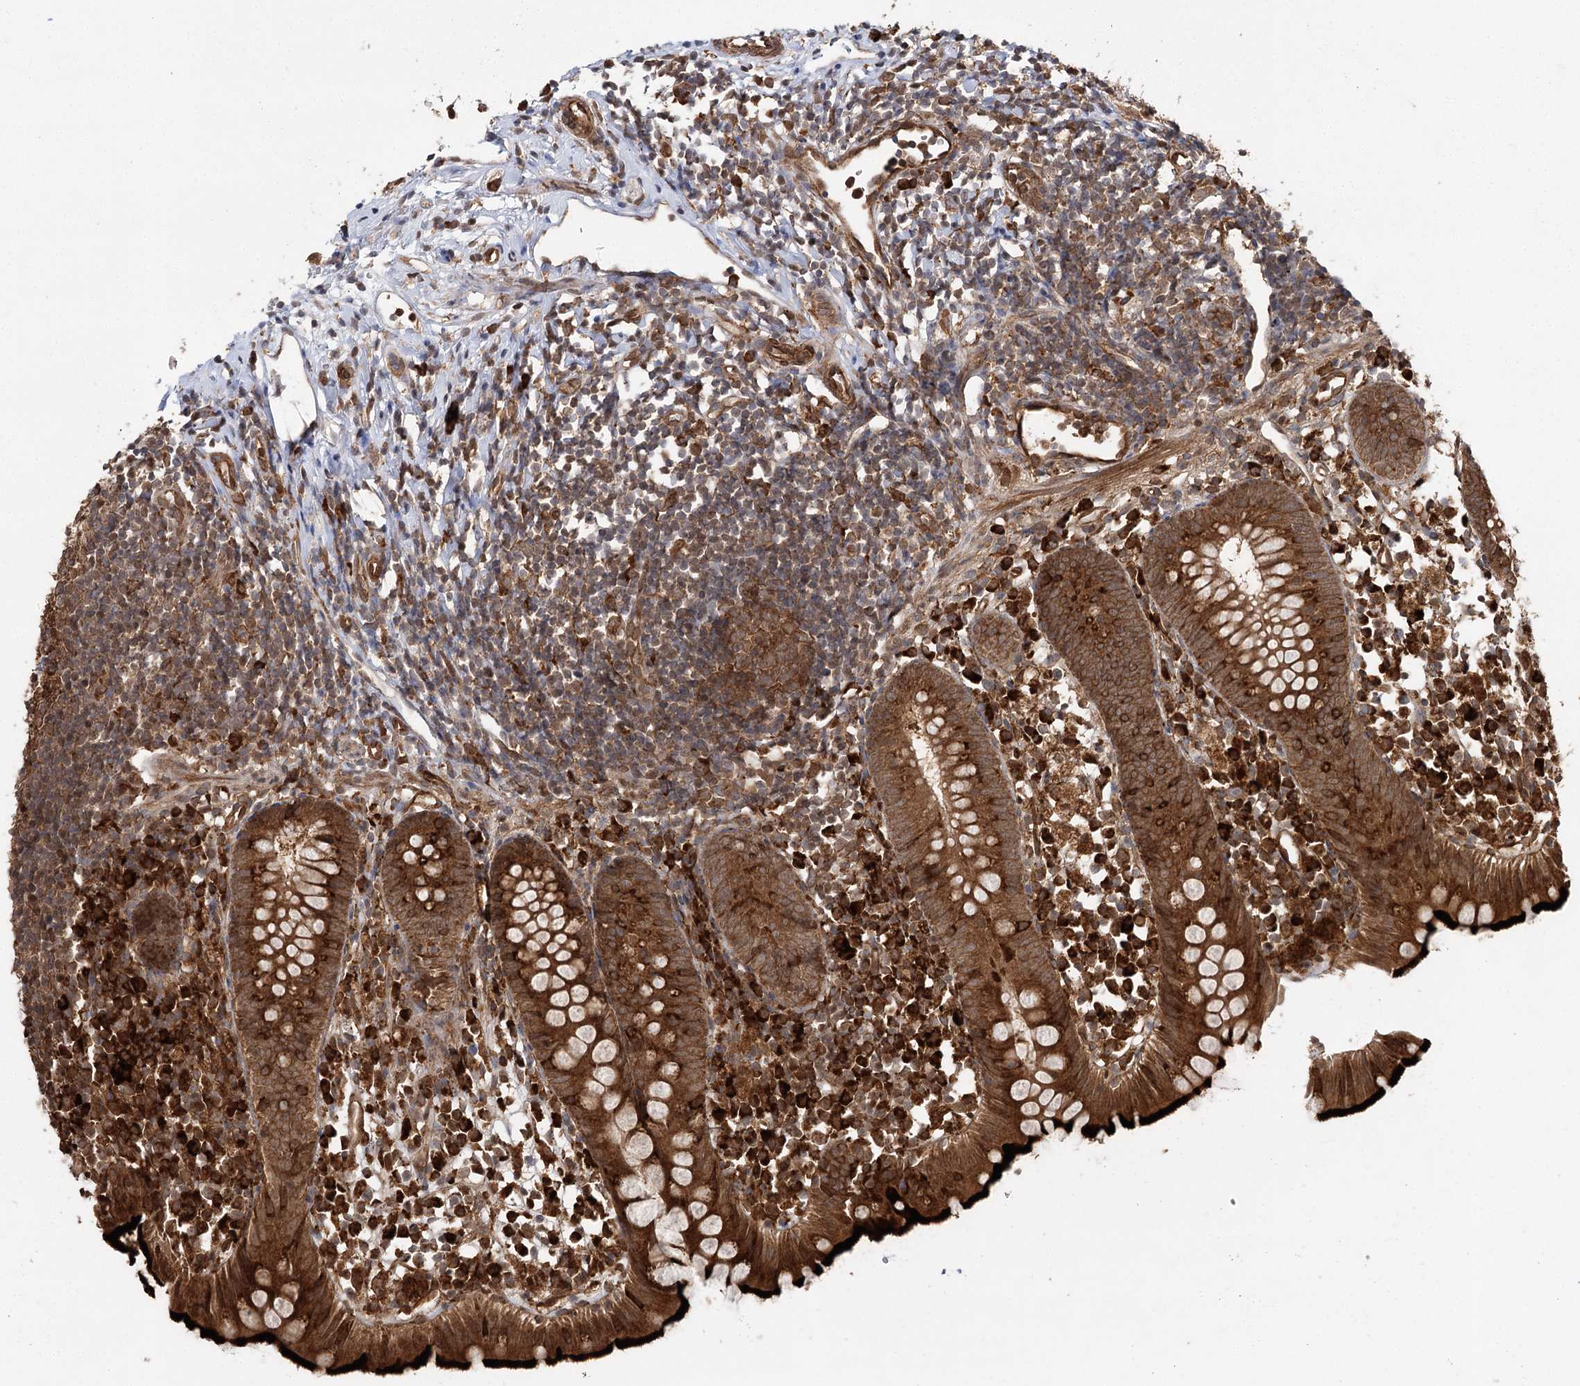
{"staining": {"intensity": "strong", "quantity": ">75%", "location": "cytoplasmic/membranous"}, "tissue": "appendix", "cell_type": "Glandular cells", "image_type": "normal", "snomed": [{"axis": "morphology", "description": "Normal tissue, NOS"}, {"axis": "topography", "description": "Appendix"}], "caption": "Strong cytoplasmic/membranous expression is appreciated in about >75% of glandular cells in unremarkable appendix.", "gene": "DNAJB14", "patient": {"sex": "female", "age": 20}}